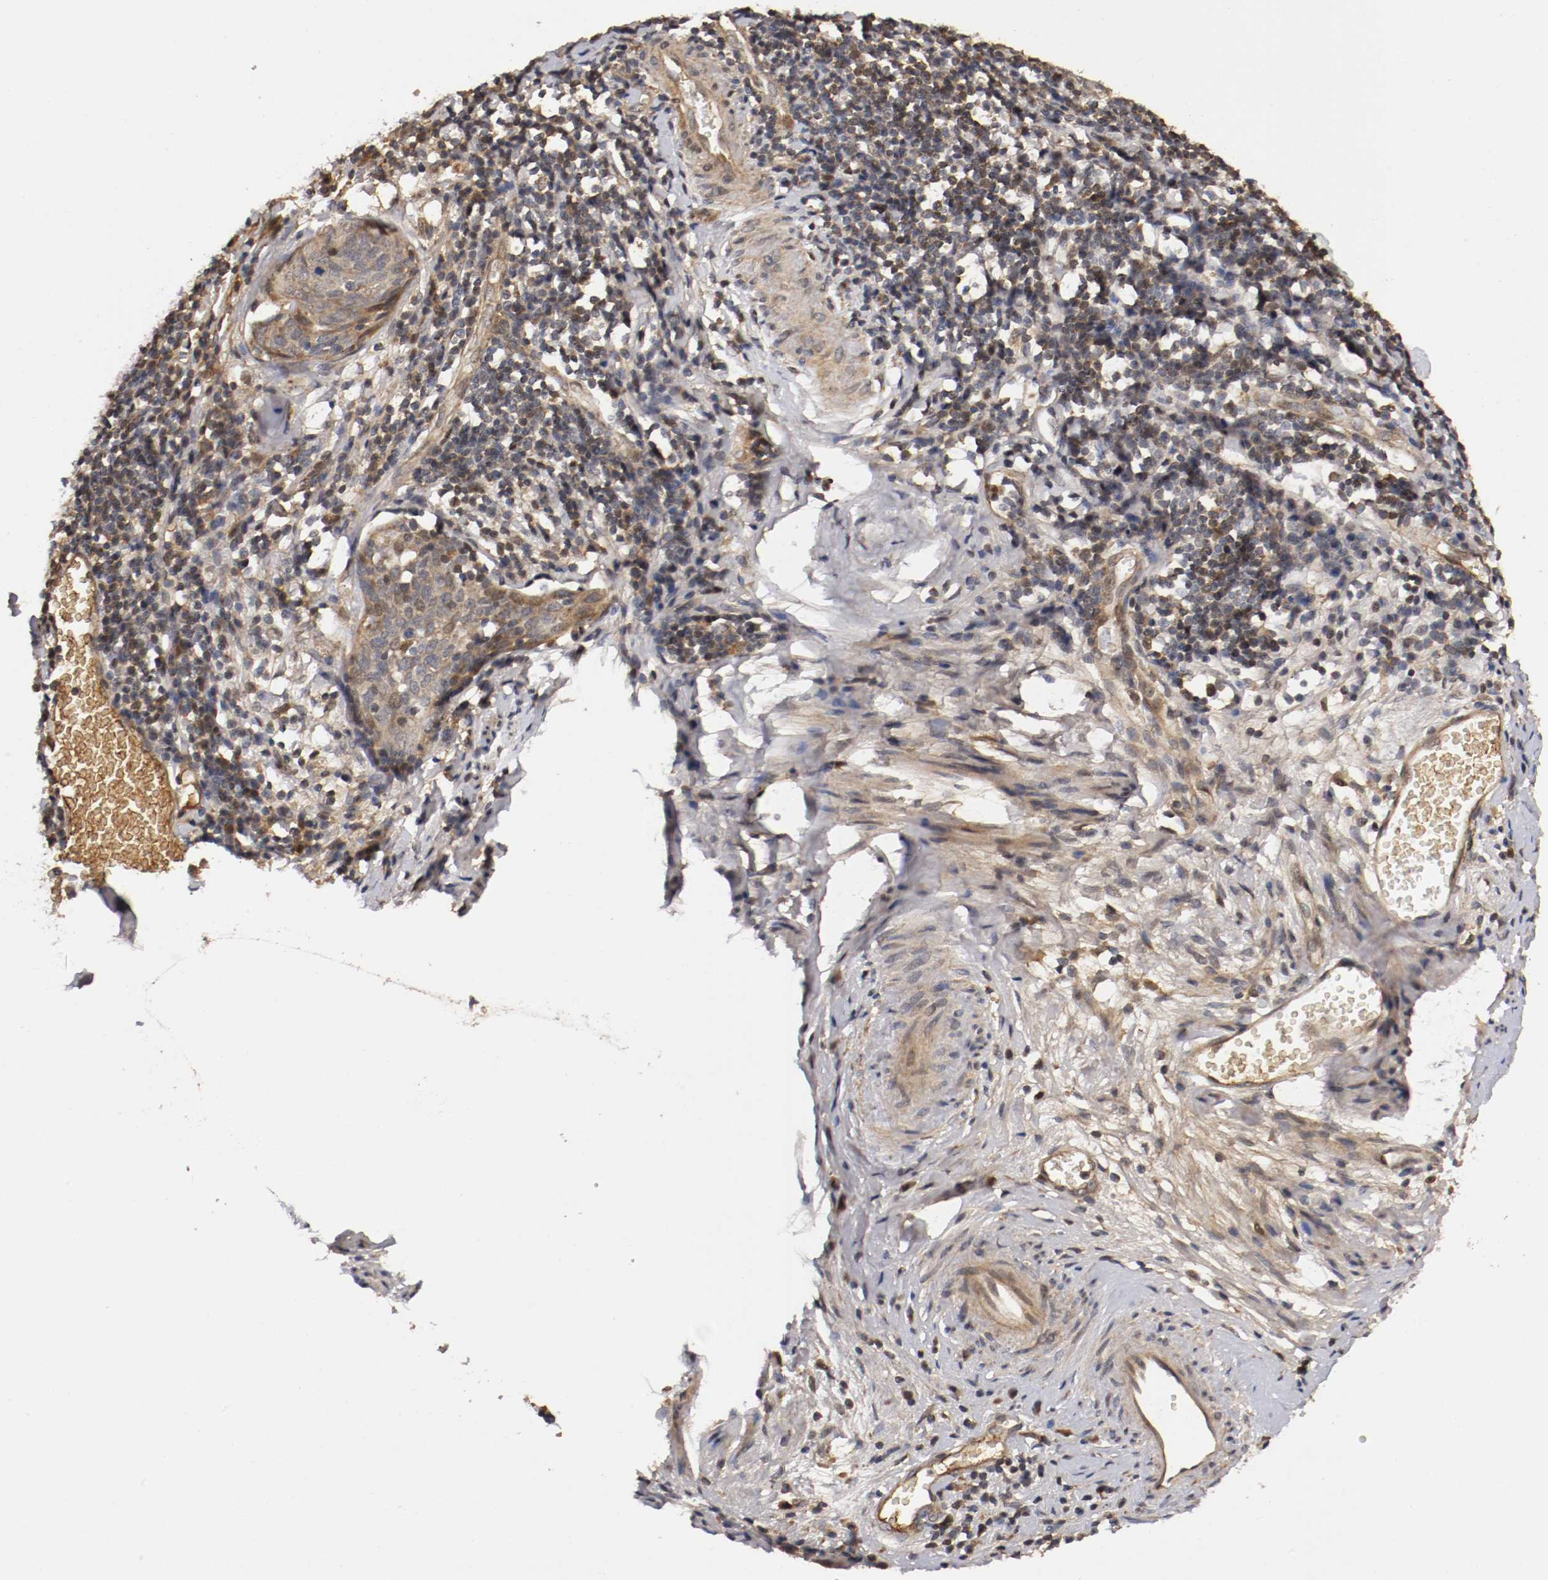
{"staining": {"intensity": "weak", "quantity": "25%-75%", "location": "cytoplasmic/membranous,nuclear"}, "tissue": "cervical cancer", "cell_type": "Tumor cells", "image_type": "cancer", "snomed": [{"axis": "morphology", "description": "Normal tissue, NOS"}, {"axis": "morphology", "description": "Squamous cell carcinoma, NOS"}, {"axis": "topography", "description": "Cervix"}], "caption": "IHC (DAB (3,3'-diaminobenzidine)) staining of human cervical cancer (squamous cell carcinoma) demonstrates weak cytoplasmic/membranous and nuclear protein positivity in about 25%-75% of tumor cells. Nuclei are stained in blue.", "gene": "TNFRSF1B", "patient": {"sex": "female", "age": 67}}